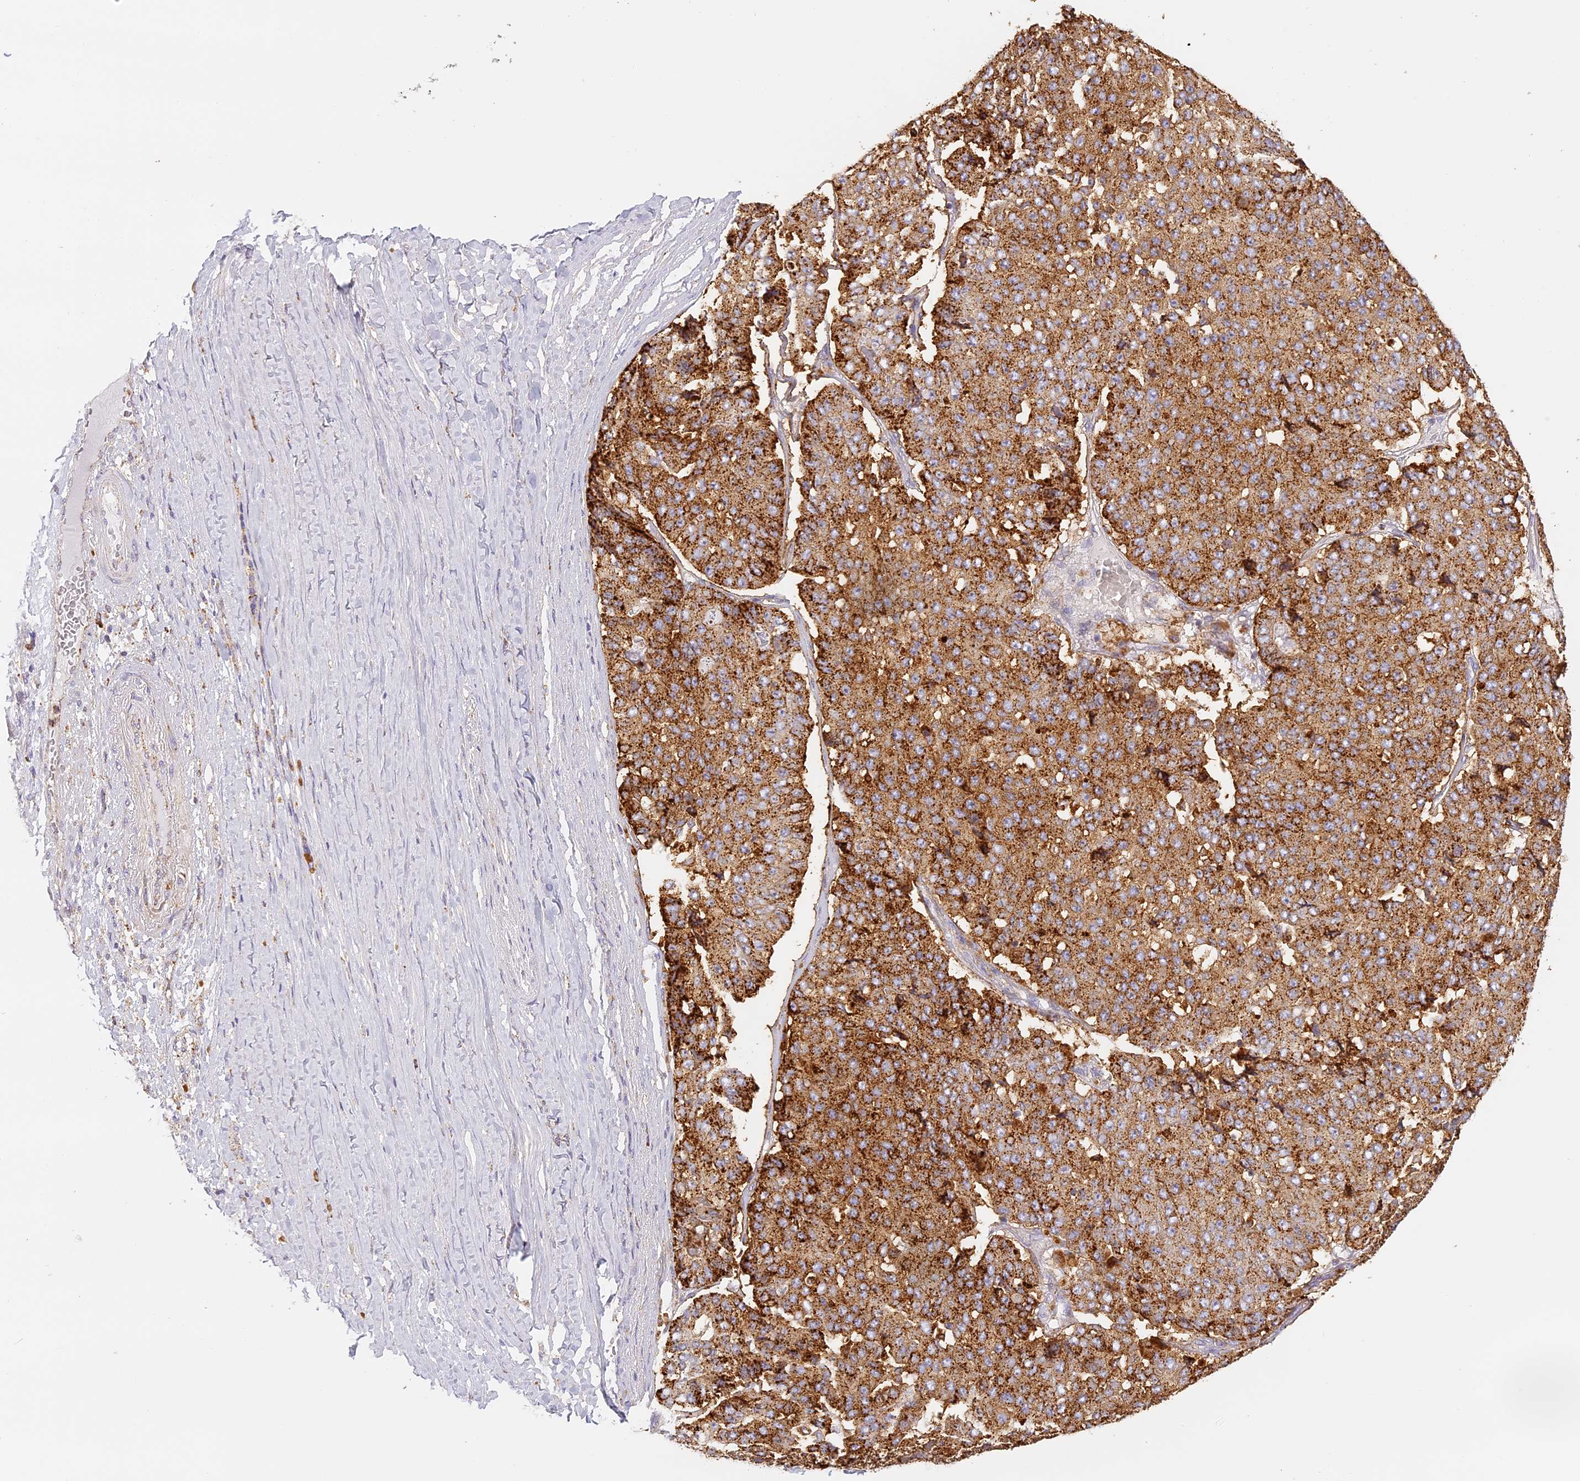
{"staining": {"intensity": "strong", "quantity": ">75%", "location": "cytoplasmic/membranous"}, "tissue": "pancreatic cancer", "cell_type": "Tumor cells", "image_type": "cancer", "snomed": [{"axis": "morphology", "description": "Adenocarcinoma, NOS"}, {"axis": "topography", "description": "Pancreas"}], "caption": "A brown stain highlights strong cytoplasmic/membranous staining of a protein in adenocarcinoma (pancreatic) tumor cells. (IHC, brightfield microscopy, high magnification).", "gene": "LAMP2", "patient": {"sex": "male", "age": 50}}